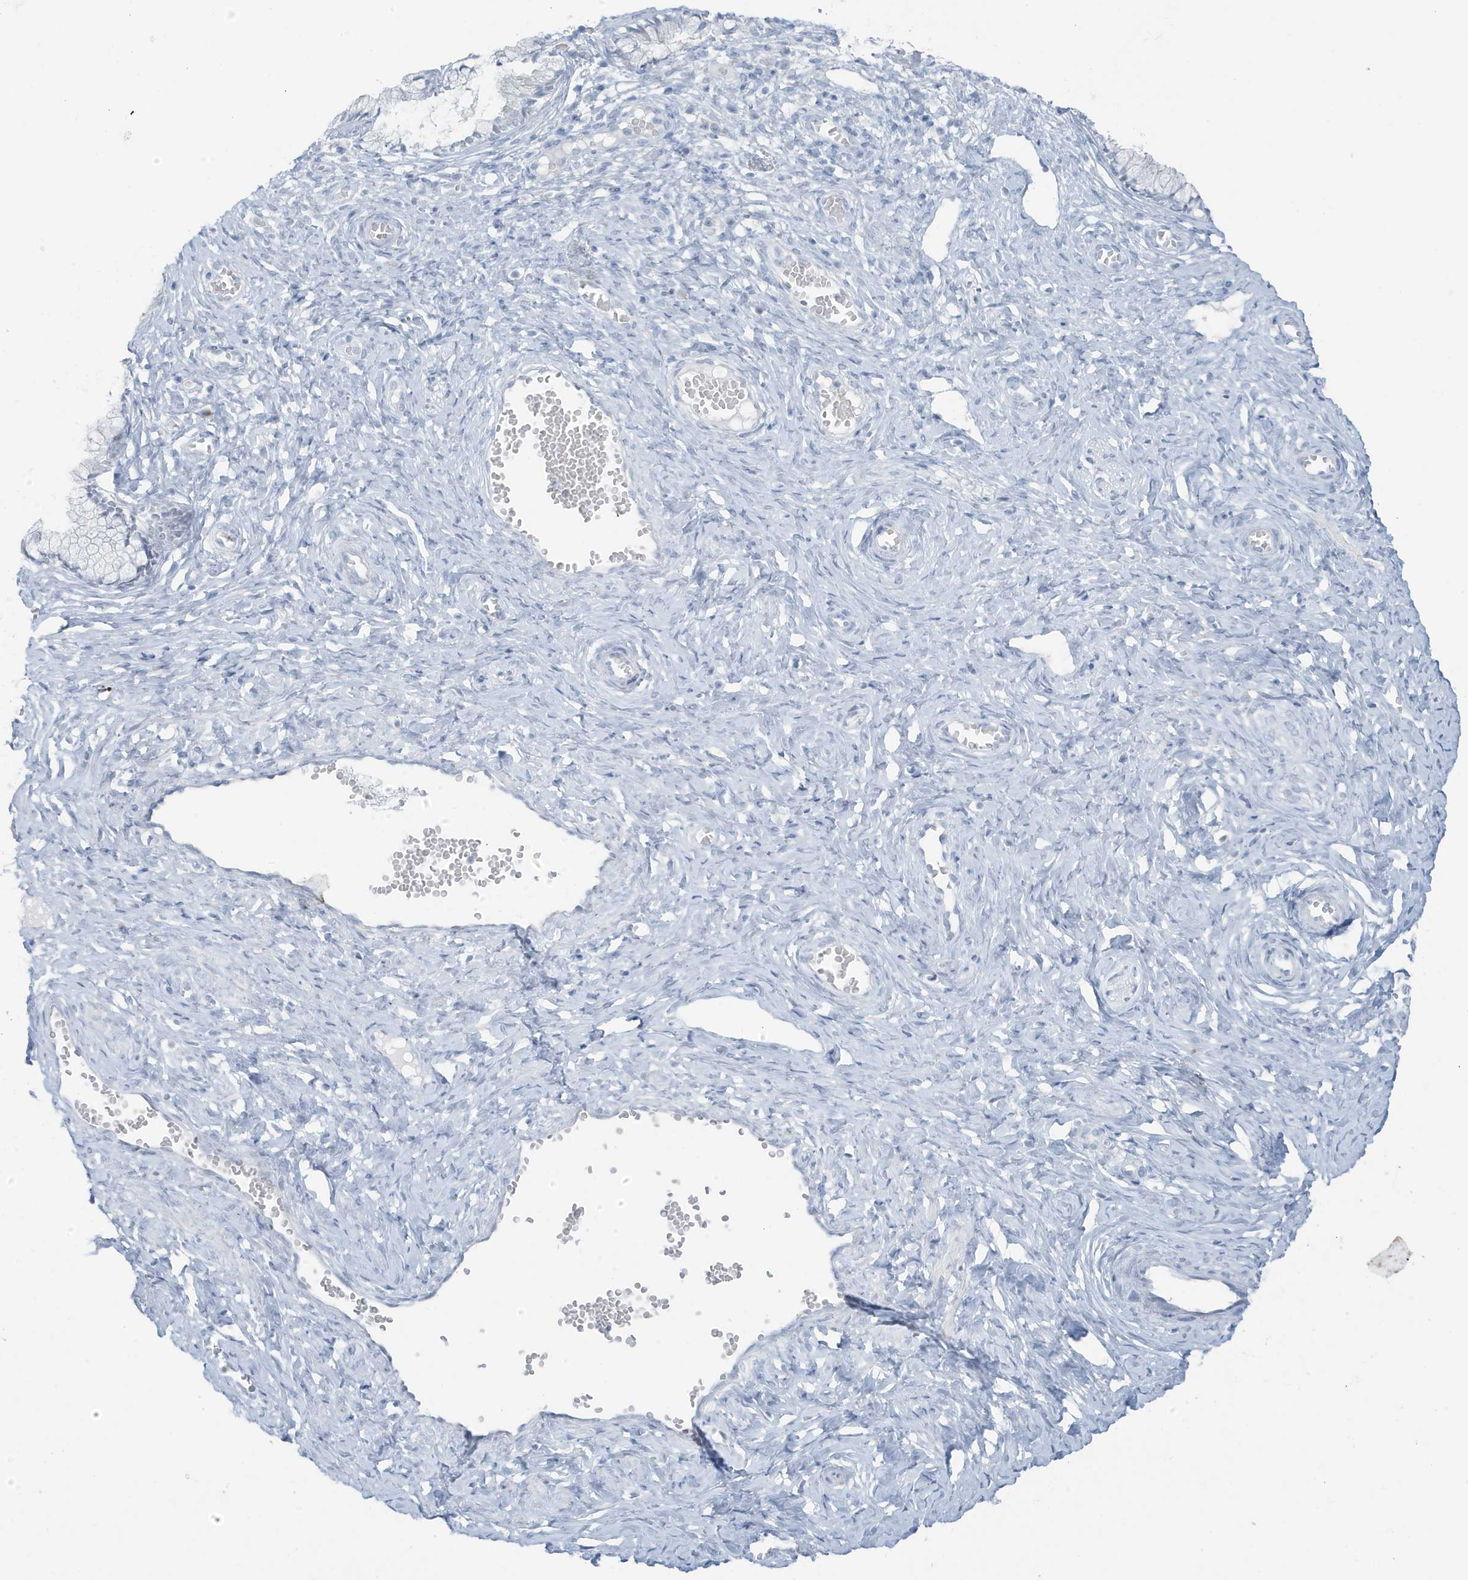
{"staining": {"intensity": "negative", "quantity": "none", "location": "none"}, "tissue": "cervix", "cell_type": "Glandular cells", "image_type": "normal", "snomed": [{"axis": "morphology", "description": "Normal tissue, NOS"}, {"axis": "topography", "description": "Cervix"}], "caption": "There is no significant expression in glandular cells of cervix. (DAB (3,3'-diaminobenzidine) IHC, high magnification).", "gene": "ZFP64", "patient": {"sex": "female", "age": 27}}